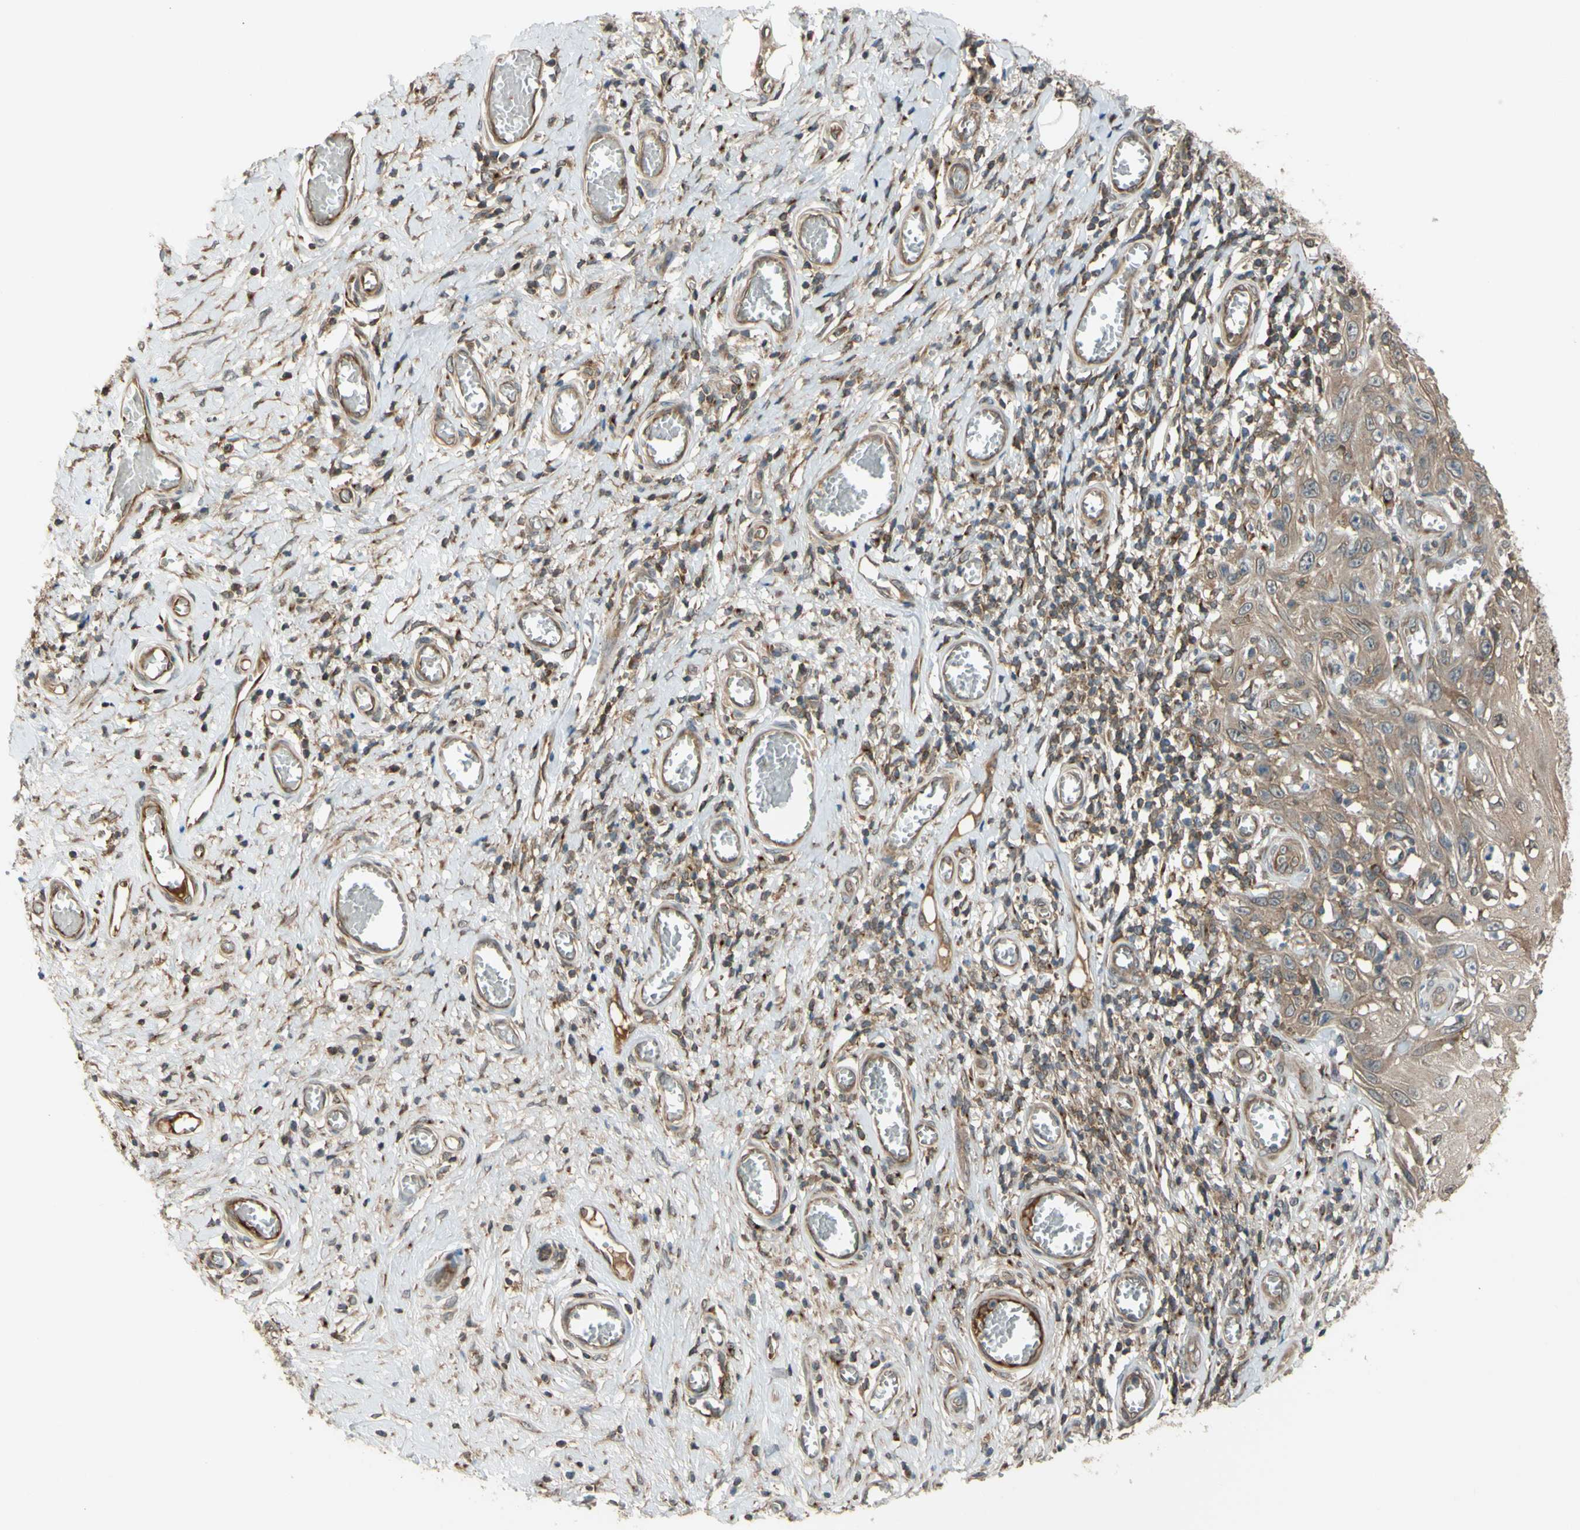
{"staining": {"intensity": "weak", "quantity": "25%-75%", "location": "cytoplasmic/membranous"}, "tissue": "skin cancer", "cell_type": "Tumor cells", "image_type": "cancer", "snomed": [{"axis": "morphology", "description": "Squamous cell carcinoma, NOS"}, {"axis": "topography", "description": "Skin"}], "caption": "A photomicrograph showing weak cytoplasmic/membranous staining in about 25%-75% of tumor cells in skin cancer, as visualized by brown immunohistochemical staining.", "gene": "FLII", "patient": {"sex": "female", "age": 73}}